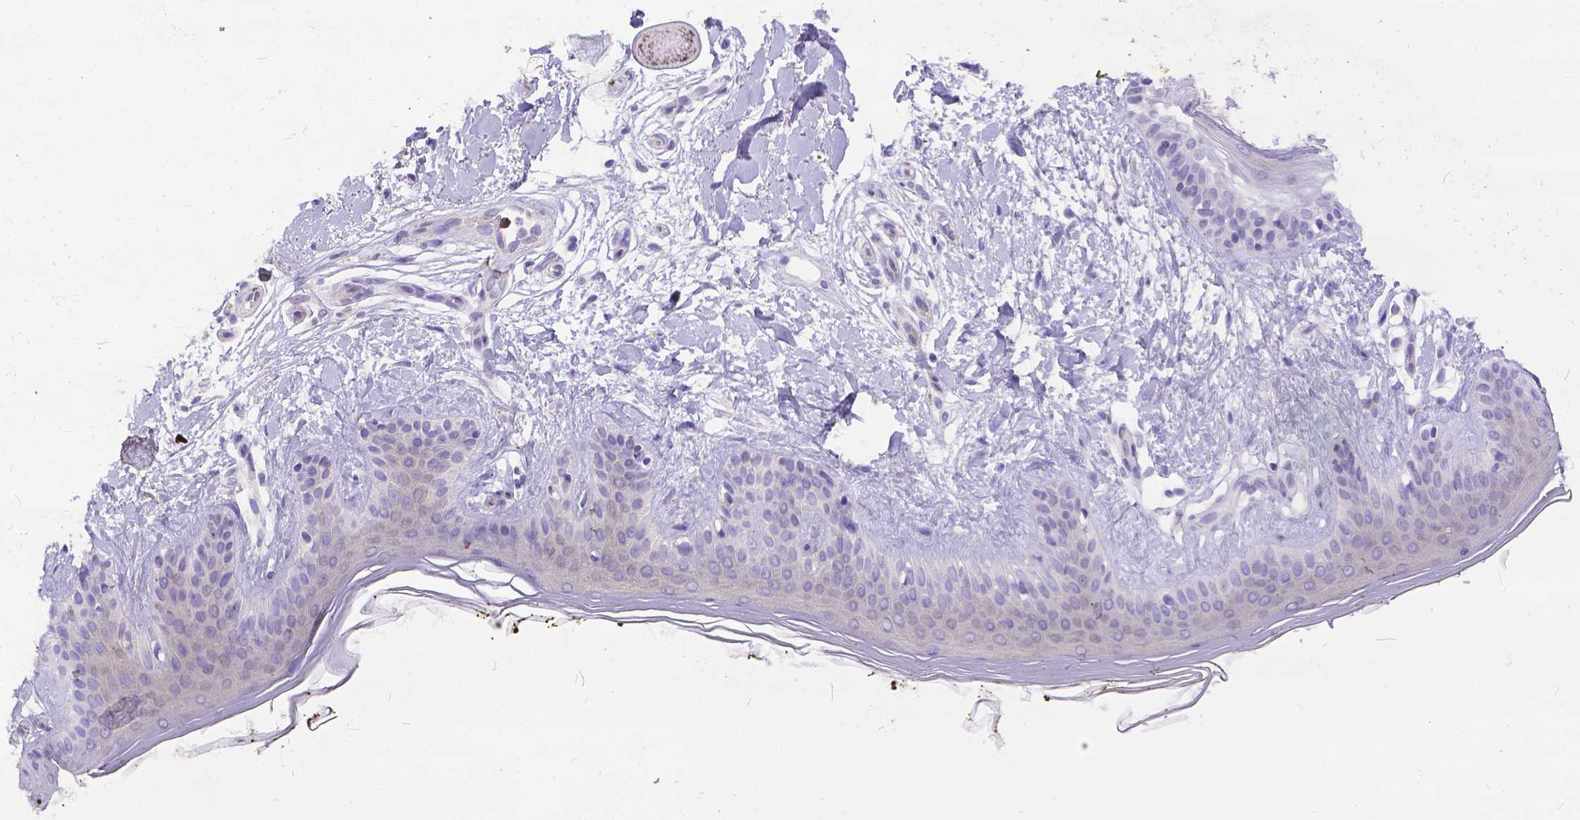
{"staining": {"intensity": "negative", "quantity": "none", "location": "none"}, "tissue": "skin", "cell_type": "Fibroblasts", "image_type": "normal", "snomed": [{"axis": "morphology", "description": "Normal tissue, NOS"}, {"axis": "topography", "description": "Skin"}], "caption": "Skin stained for a protein using immunohistochemistry (IHC) demonstrates no expression fibroblasts.", "gene": "DLEC1", "patient": {"sex": "female", "age": 34}}